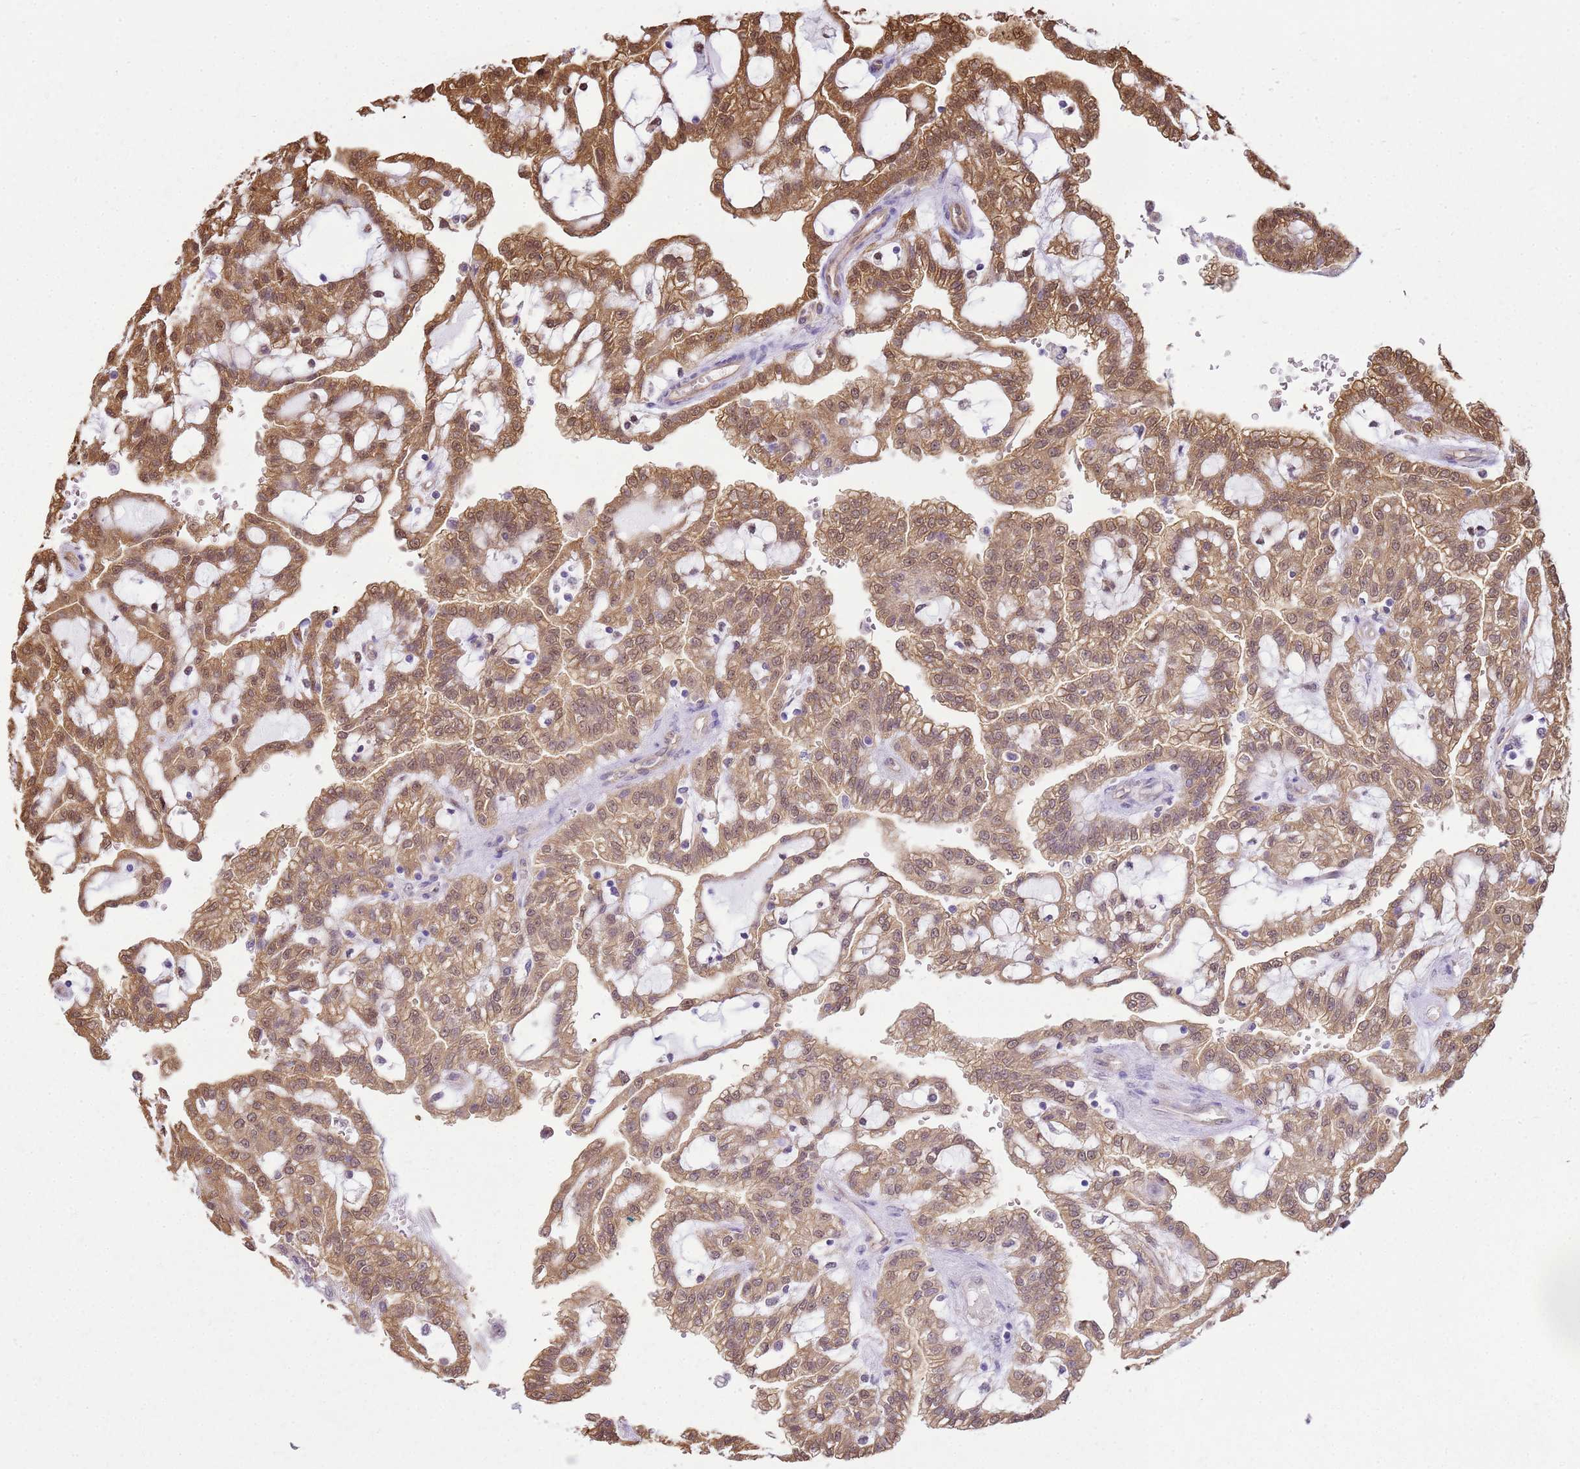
{"staining": {"intensity": "moderate", "quantity": ">75%", "location": "cytoplasmic/membranous"}, "tissue": "renal cancer", "cell_type": "Tumor cells", "image_type": "cancer", "snomed": [{"axis": "morphology", "description": "Adenocarcinoma, NOS"}, {"axis": "topography", "description": "Kidney"}], "caption": "The micrograph shows immunohistochemical staining of renal adenocarcinoma. There is moderate cytoplasmic/membranous expression is present in about >75% of tumor cells.", "gene": "YWHAE", "patient": {"sex": "male", "age": 63}}